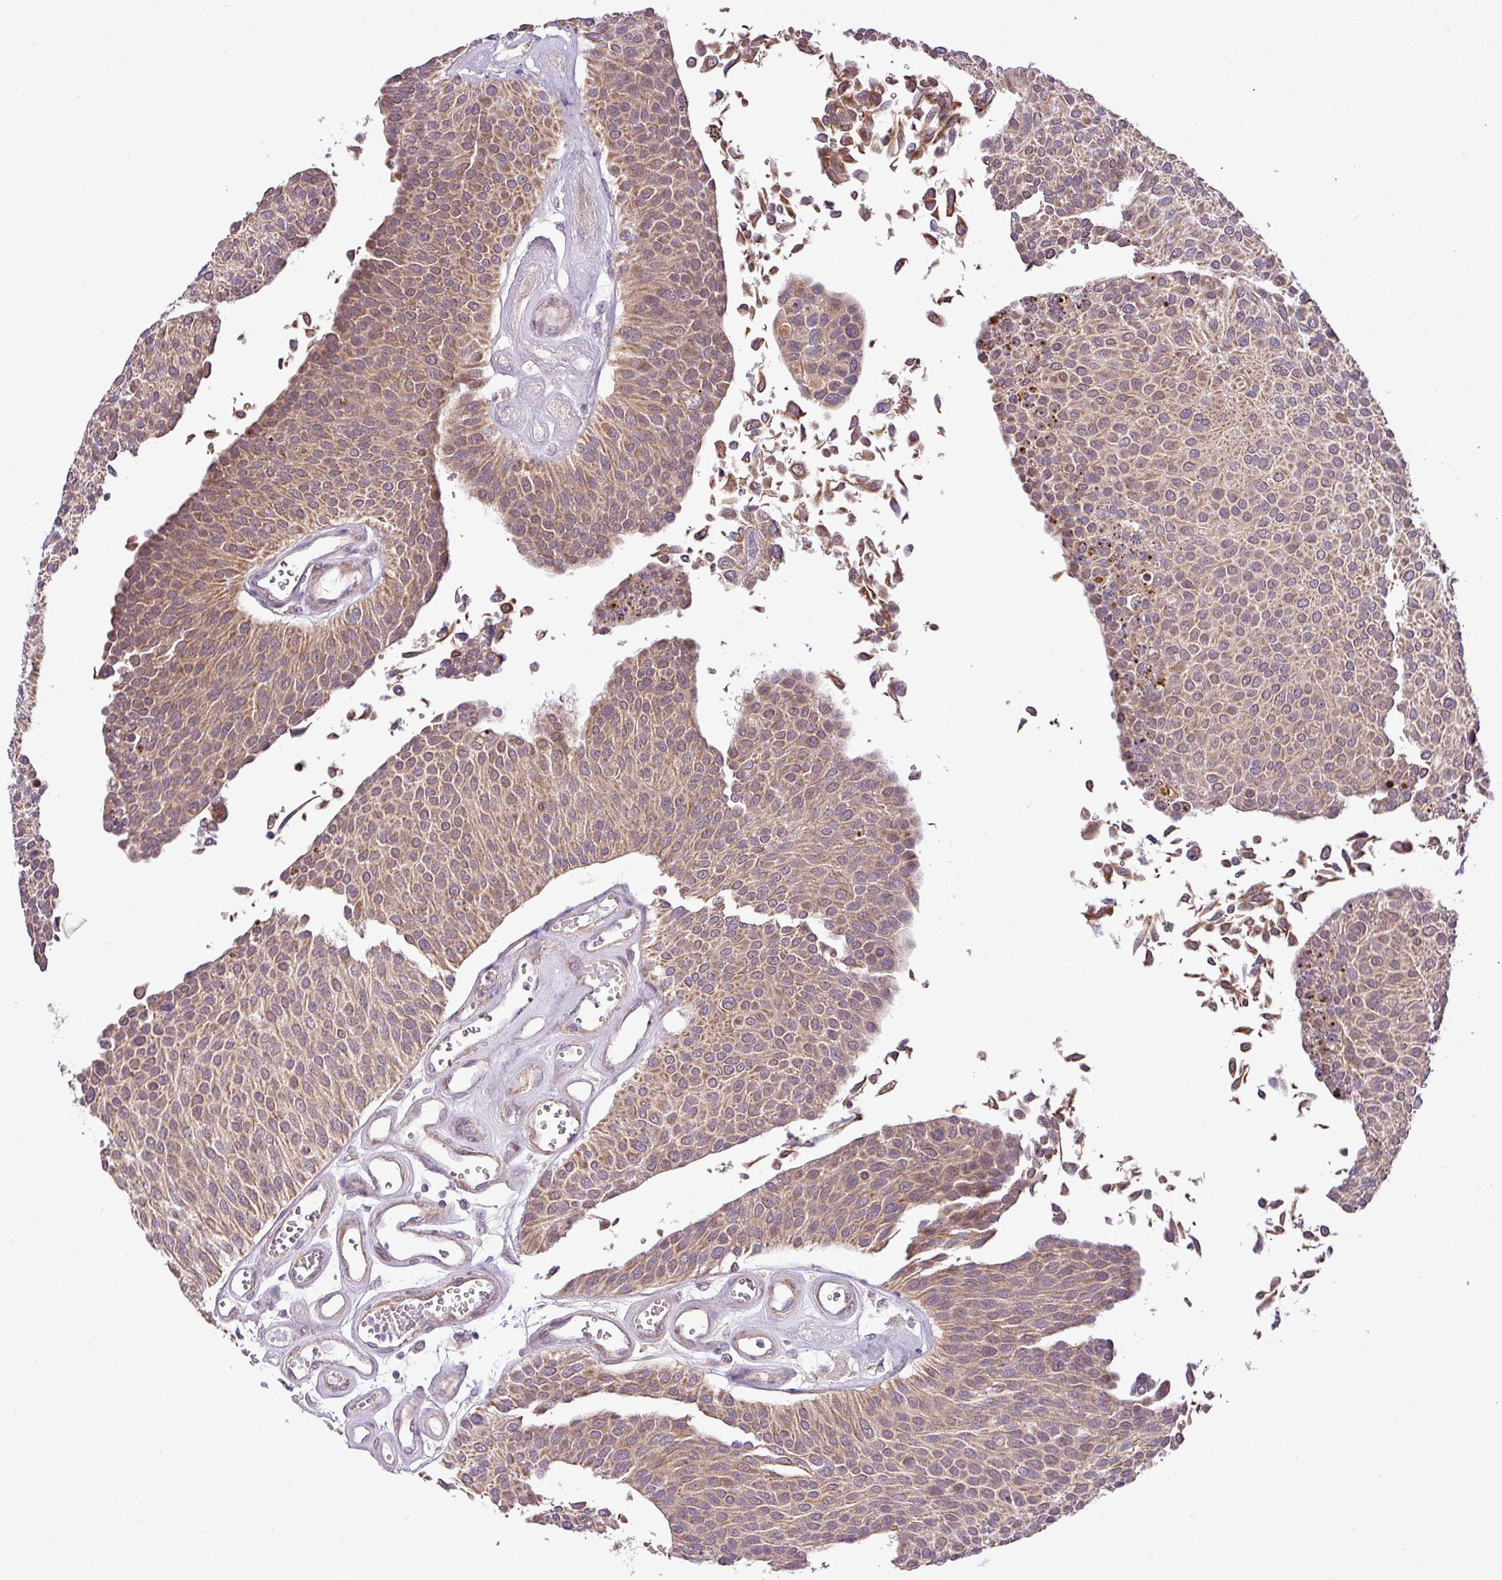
{"staining": {"intensity": "moderate", "quantity": "25%-75%", "location": "cytoplasmic/membranous"}, "tissue": "urothelial cancer", "cell_type": "Tumor cells", "image_type": "cancer", "snomed": [{"axis": "morphology", "description": "Urothelial carcinoma, NOS"}, {"axis": "topography", "description": "Urinary bladder"}], "caption": "Urothelial cancer stained for a protein (brown) exhibits moderate cytoplasmic/membranous positive staining in about 25%-75% of tumor cells.", "gene": "XIAP", "patient": {"sex": "male", "age": 55}}